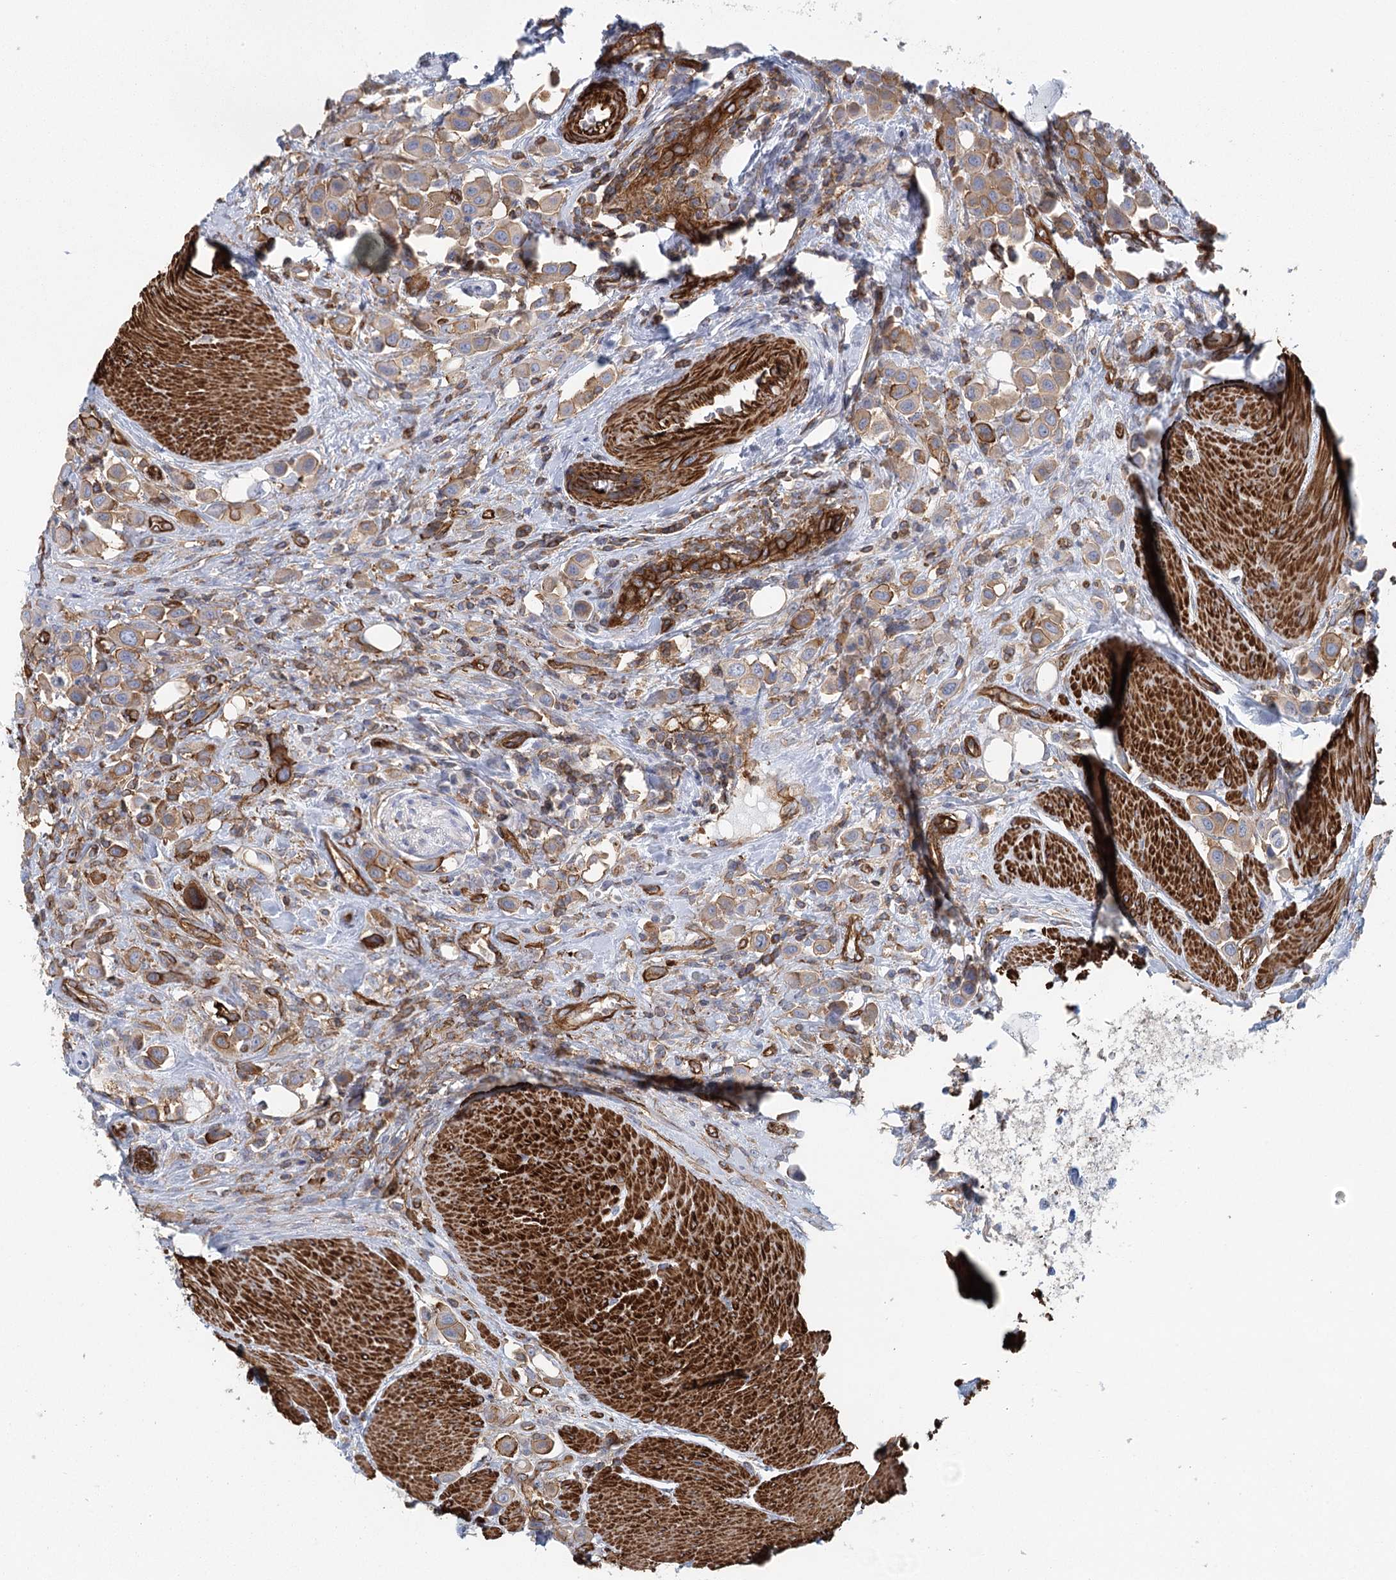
{"staining": {"intensity": "moderate", "quantity": ">75%", "location": "cytoplasmic/membranous"}, "tissue": "urothelial cancer", "cell_type": "Tumor cells", "image_type": "cancer", "snomed": [{"axis": "morphology", "description": "Urothelial carcinoma, High grade"}, {"axis": "topography", "description": "Urinary bladder"}], "caption": "Urothelial carcinoma (high-grade) stained for a protein displays moderate cytoplasmic/membranous positivity in tumor cells. (DAB = brown stain, brightfield microscopy at high magnification).", "gene": "IFT46", "patient": {"sex": "male", "age": 50}}